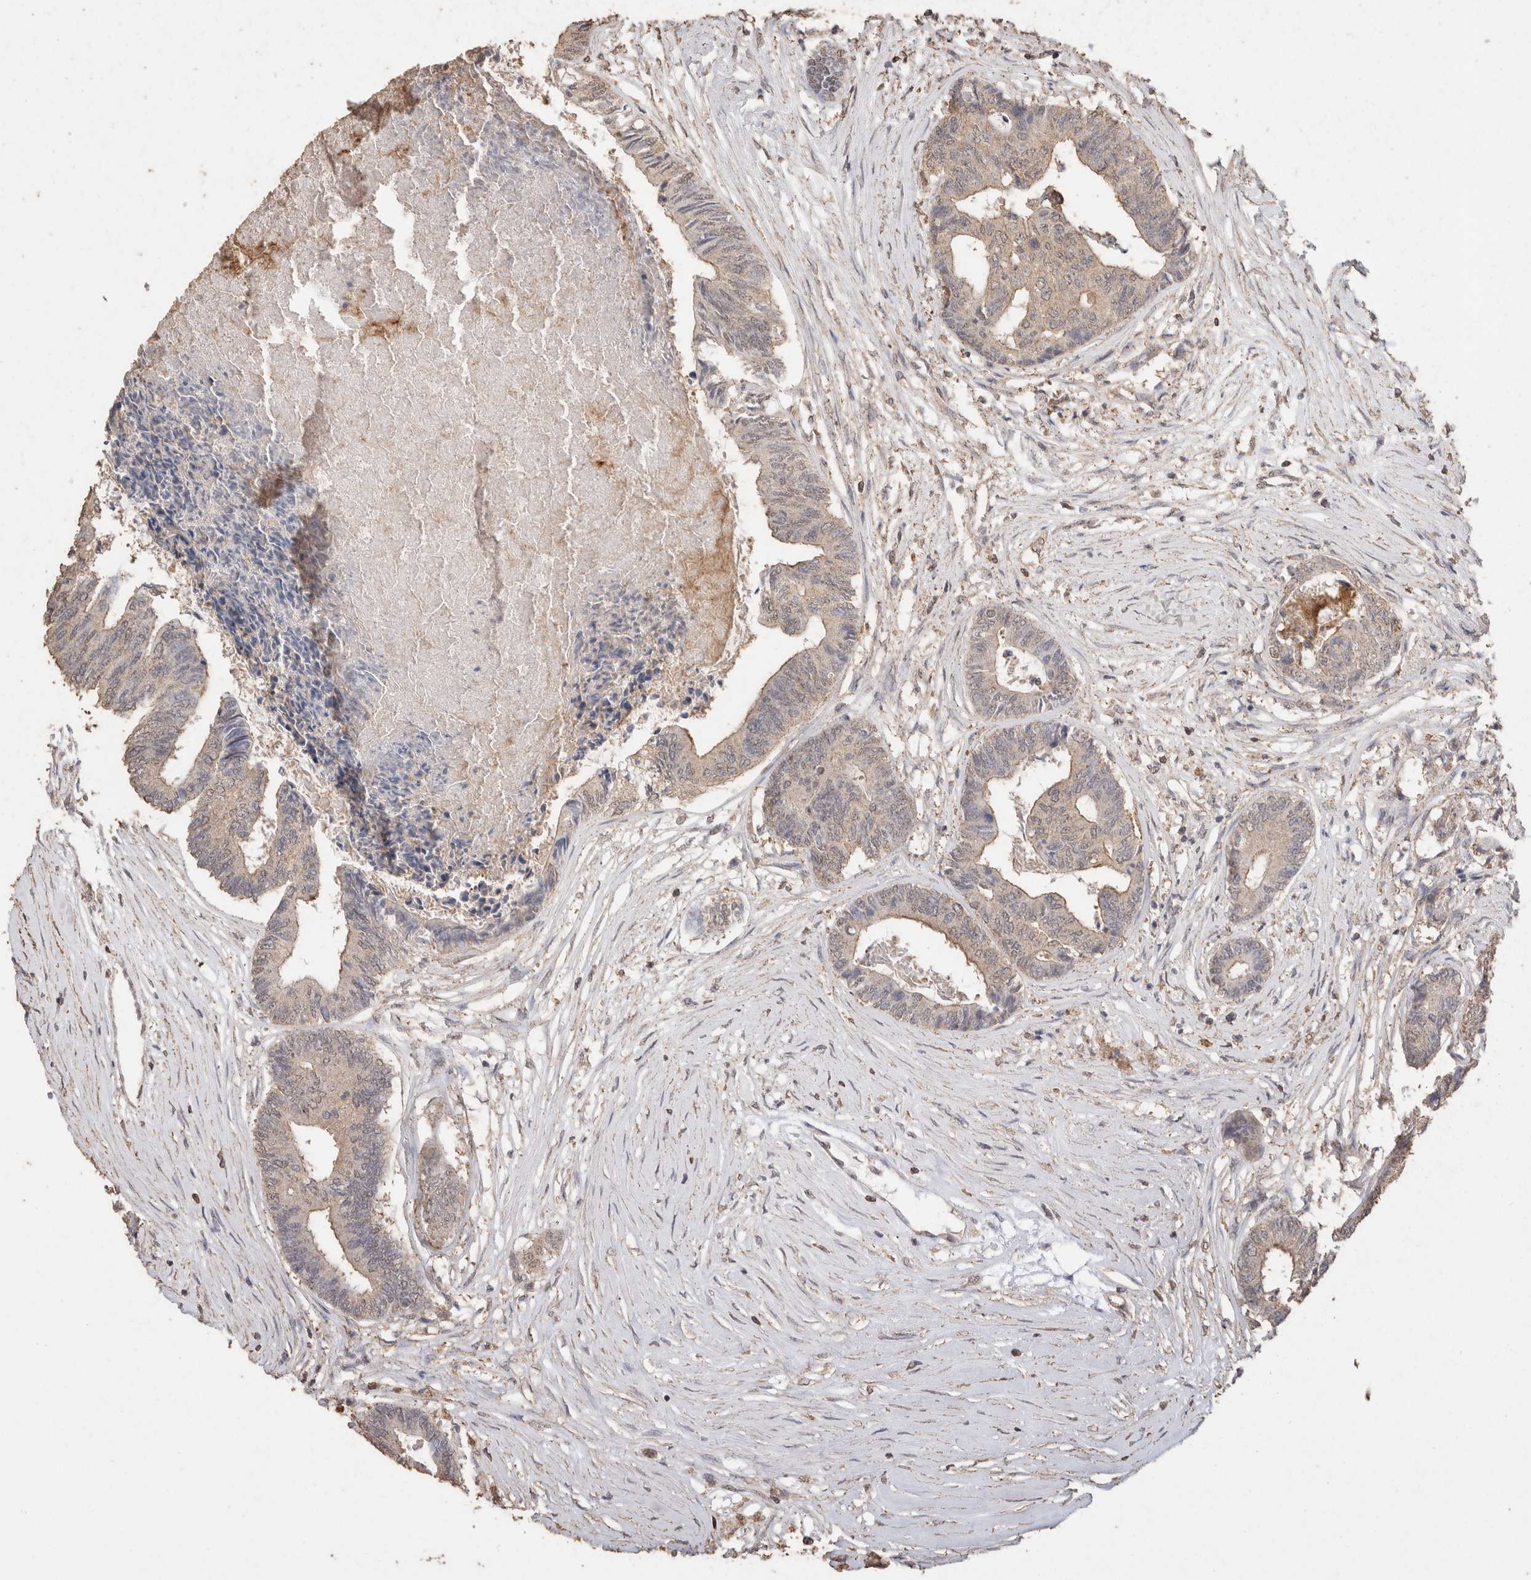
{"staining": {"intensity": "weak", "quantity": "<25%", "location": "cytoplasmic/membranous"}, "tissue": "colorectal cancer", "cell_type": "Tumor cells", "image_type": "cancer", "snomed": [{"axis": "morphology", "description": "Adenocarcinoma, NOS"}, {"axis": "topography", "description": "Rectum"}], "caption": "IHC image of human colorectal cancer stained for a protein (brown), which exhibits no staining in tumor cells.", "gene": "CX3CL1", "patient": {"sex": "male", "age": 63}}